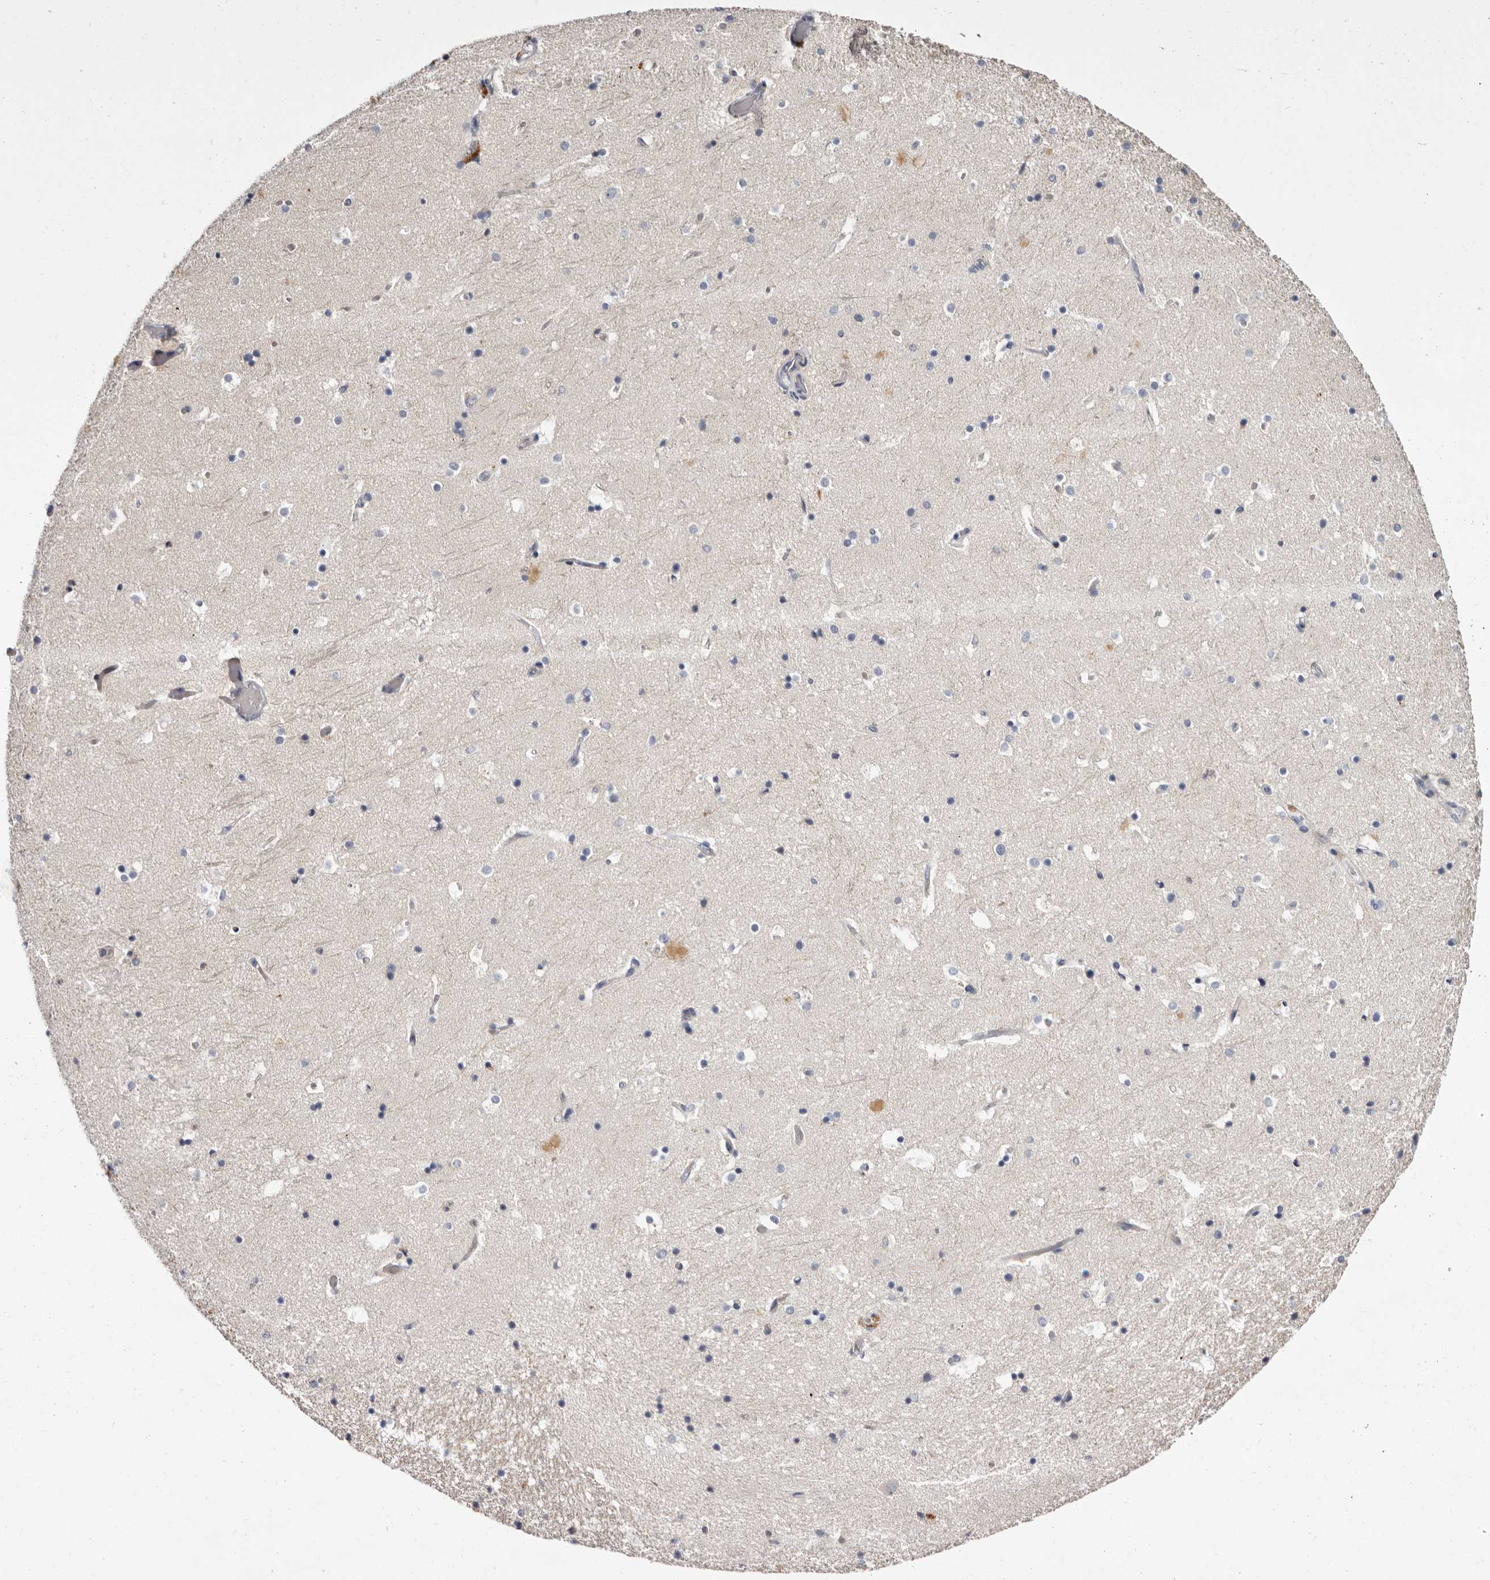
{"staining": {"intensity": "negative", "quantity": "none", "location": "none"}, "tissue": "hippocampus", "cell_type": "Glial cells", "image_type": "normal", "snomed": [{"axis": "morphology", "description": "Normal tissue, NOS"}, {"axis": "topography", "description": "Hippocampus"}], "caption": "This is an immunohistochemistry micrograph of benign human hippocampus. There is no expression in glial cells.", "gene": "S1PR5", "patient": {"sex": "female", "age": 52}}